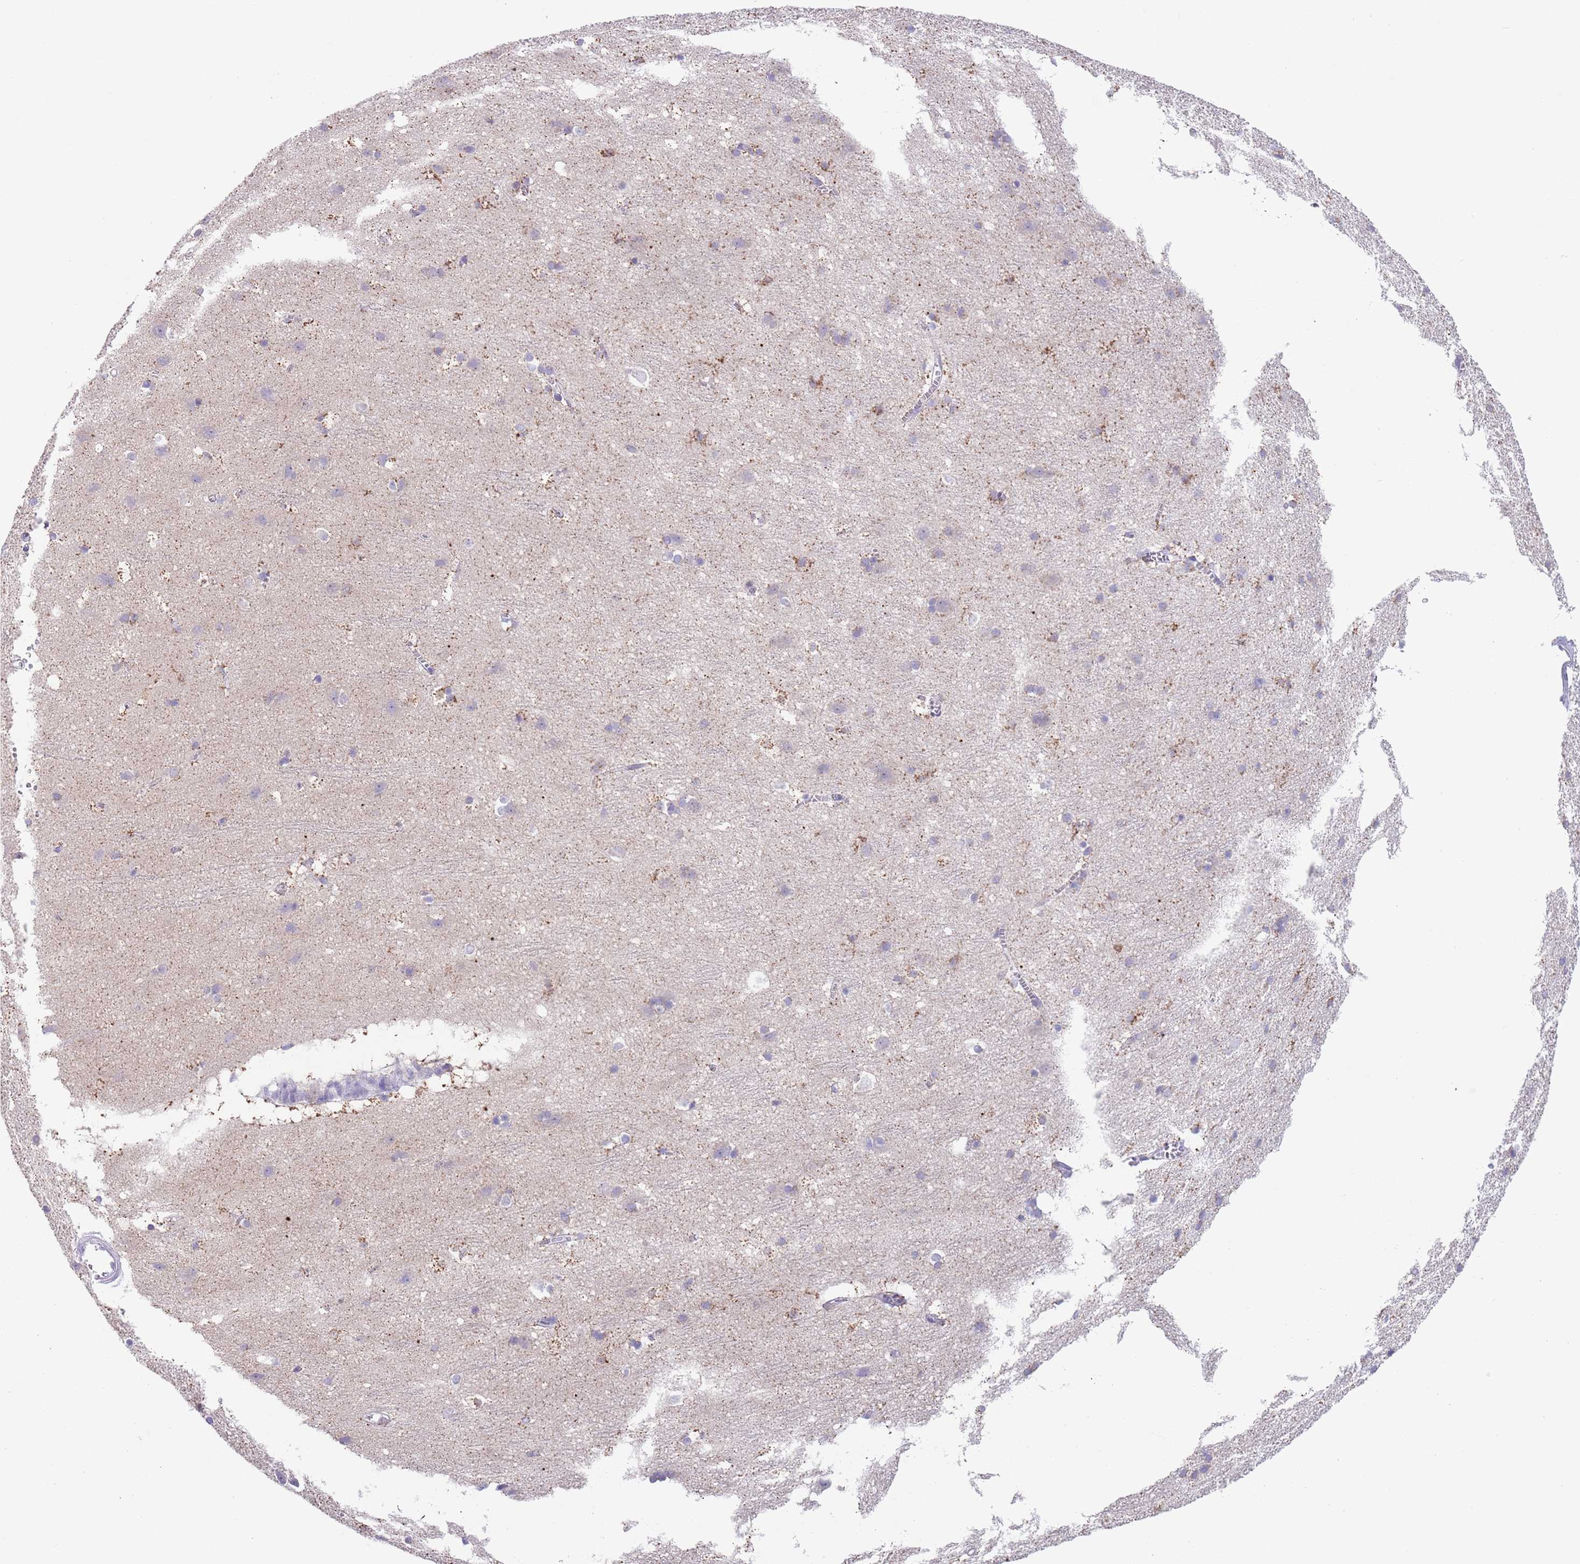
{"staining": {"intensity": "negative", "quantity": "none", "location": "none"}, "tissue": "cerebral cortex", "cell_type": "Endothelial cells", "image_type": "normal", "snomed": [{"axis": "morphology", "description": "Normal tissue, NOS"}, {"axis": "topography", "description": "Cerebral cortex"}], "caption": "Photomicrograph shows no significant protein staining in endothelial cells of benign cerebral cortex.", "gene": "SPIRE2", "patient": {"sex": "male", "age": 54}}